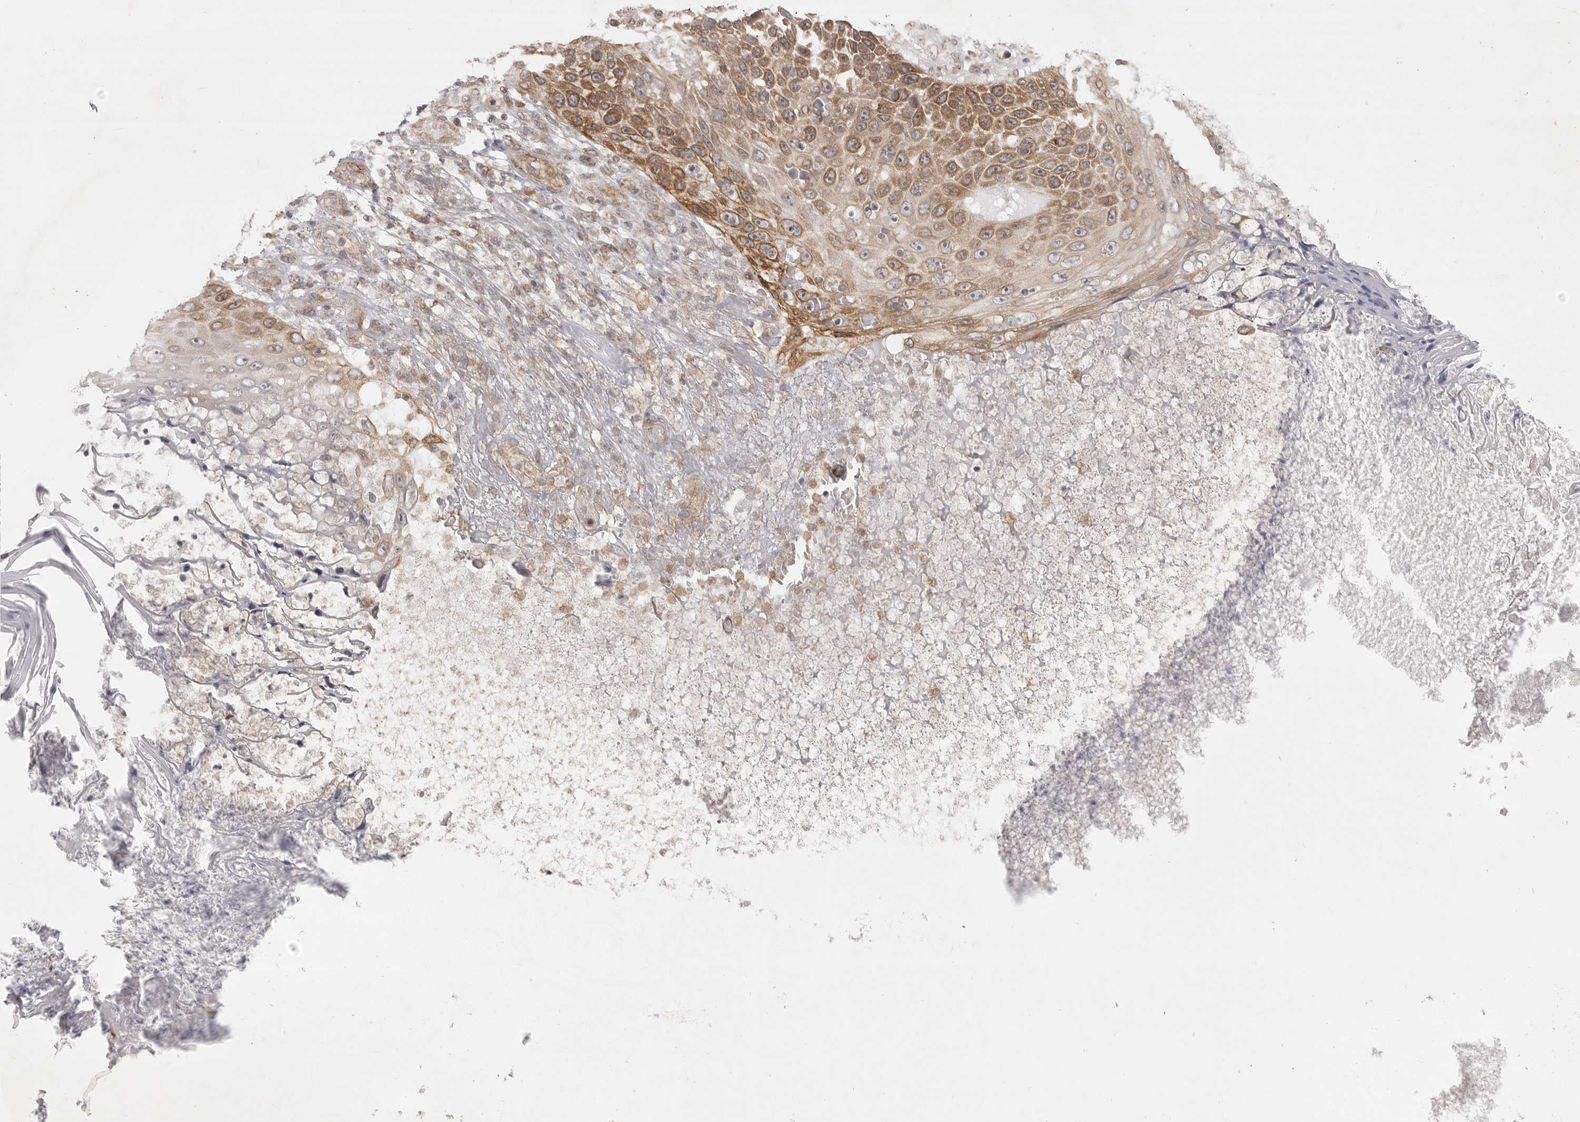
{"staining": {"intensity": "moderate", "quantity": ">75%", "location": "cytoplasmic/membranous"}, "tissue": "skin cancer", "cell_type": "Tumor cells", "image_type": "cancer", "snomed": [{"axis": "morphology", "description": "Squamous cell carcinoma, NOS"}, {"axis": "topography", "description": "Skin"}], "caption": "Squamous cell carcinoma (skin) stained with a protein marker shows moderate staining in tumor cells.", "gene": "CERS2", "patient": {"sex": "female", "age": 88}}